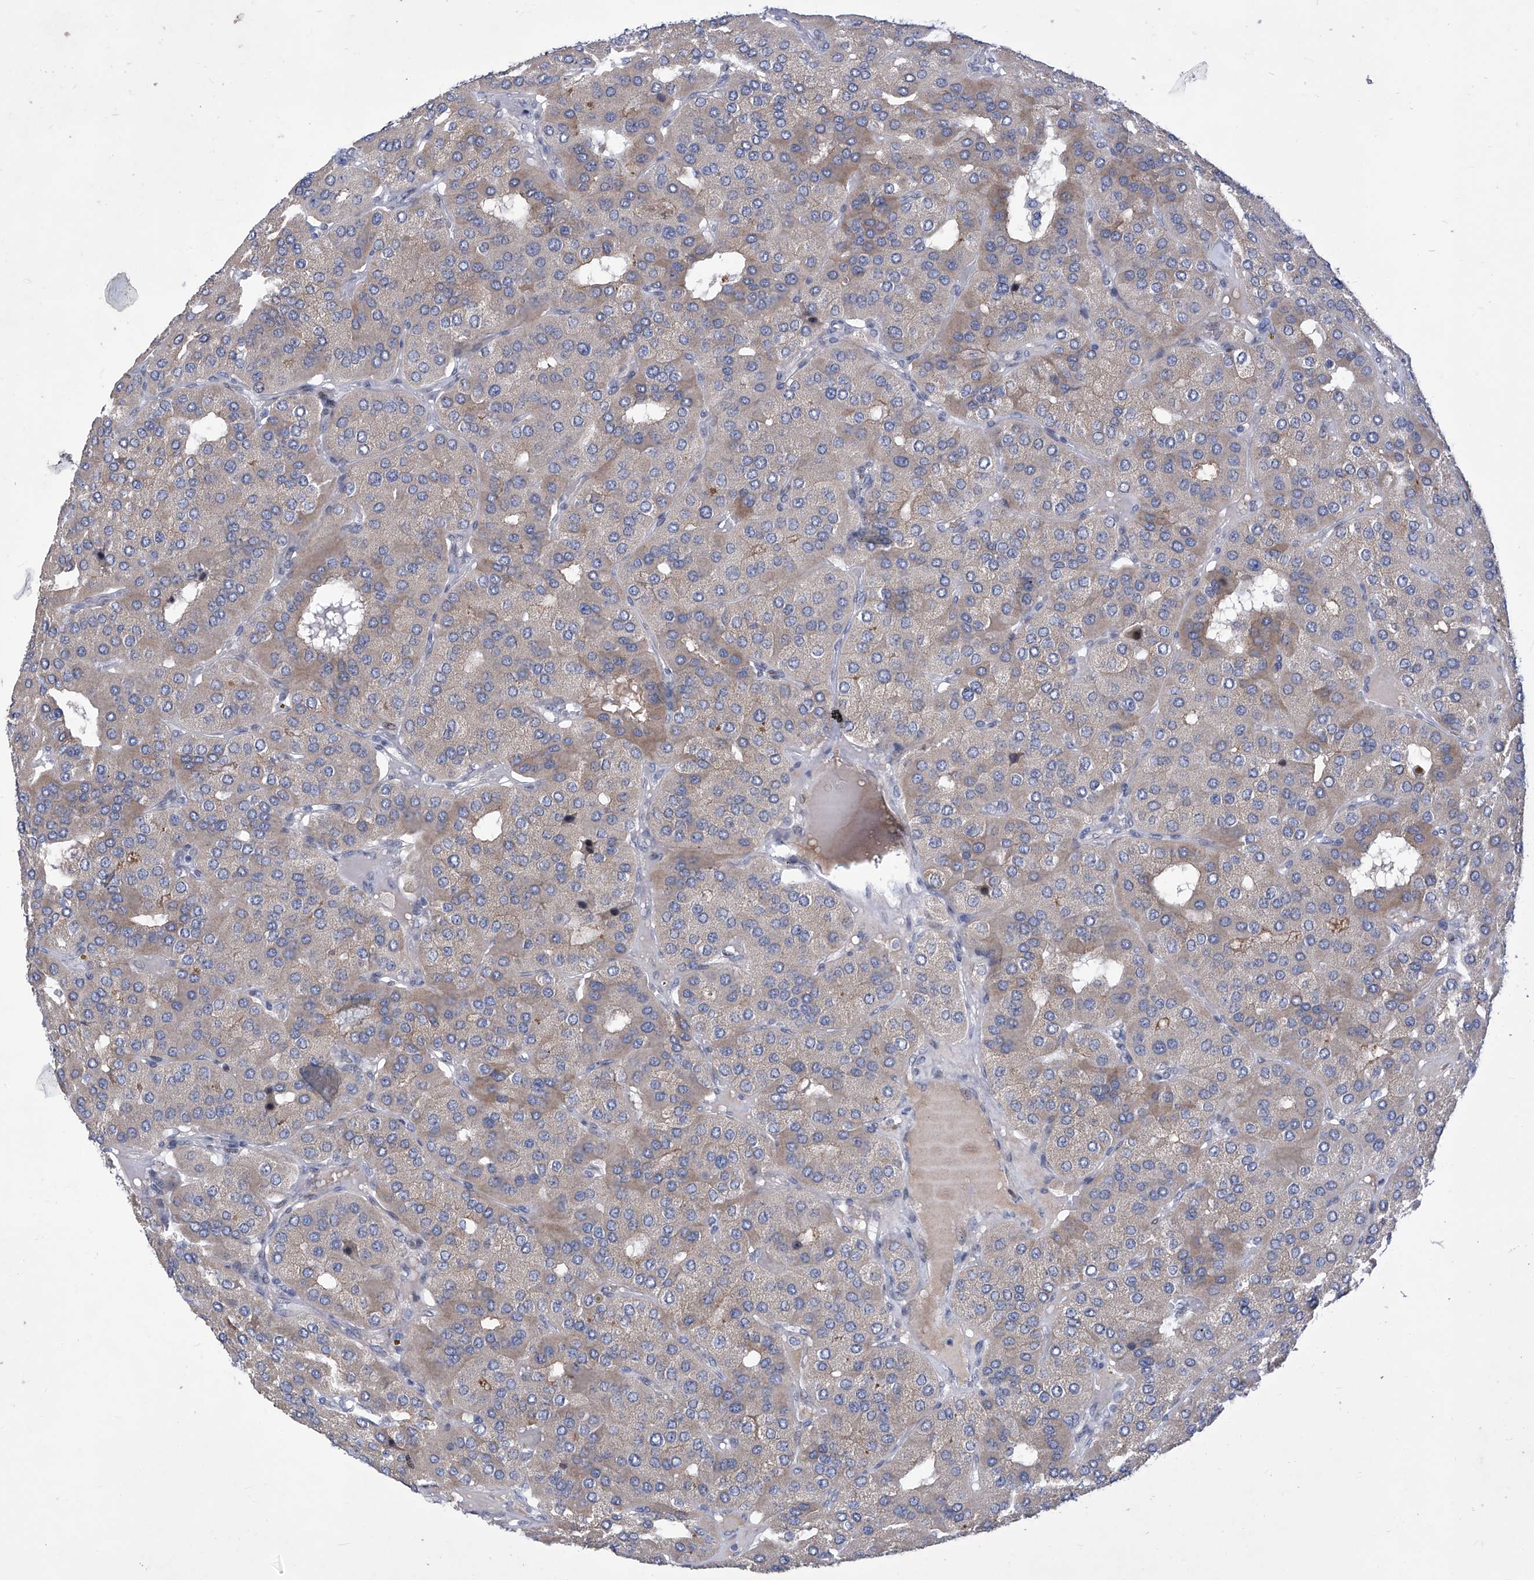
{"staining": {"intensity": "negative", "quantity": "none", "location": "none"}, "tissue": "parathyroid gland", "cell_type": "Glandular cells", "image_type": "normal", "snomed": [{"axis": "morphology", "description": "Normal tissue, NOS"}, {"axis": "morphology", "description": "Adenoma, NOS"}, {"axis": "topography", "description": "Parathyroid gland"}], "caption": "Immunohistochemistry photomicrograph of unremarkable parathyroid gland: parathyroid gland stained with DAB demonstrates no significant protein staining in glandular cells.", "gene": "NUFIP1", "patient": {"sex": "female", "age": 86}}